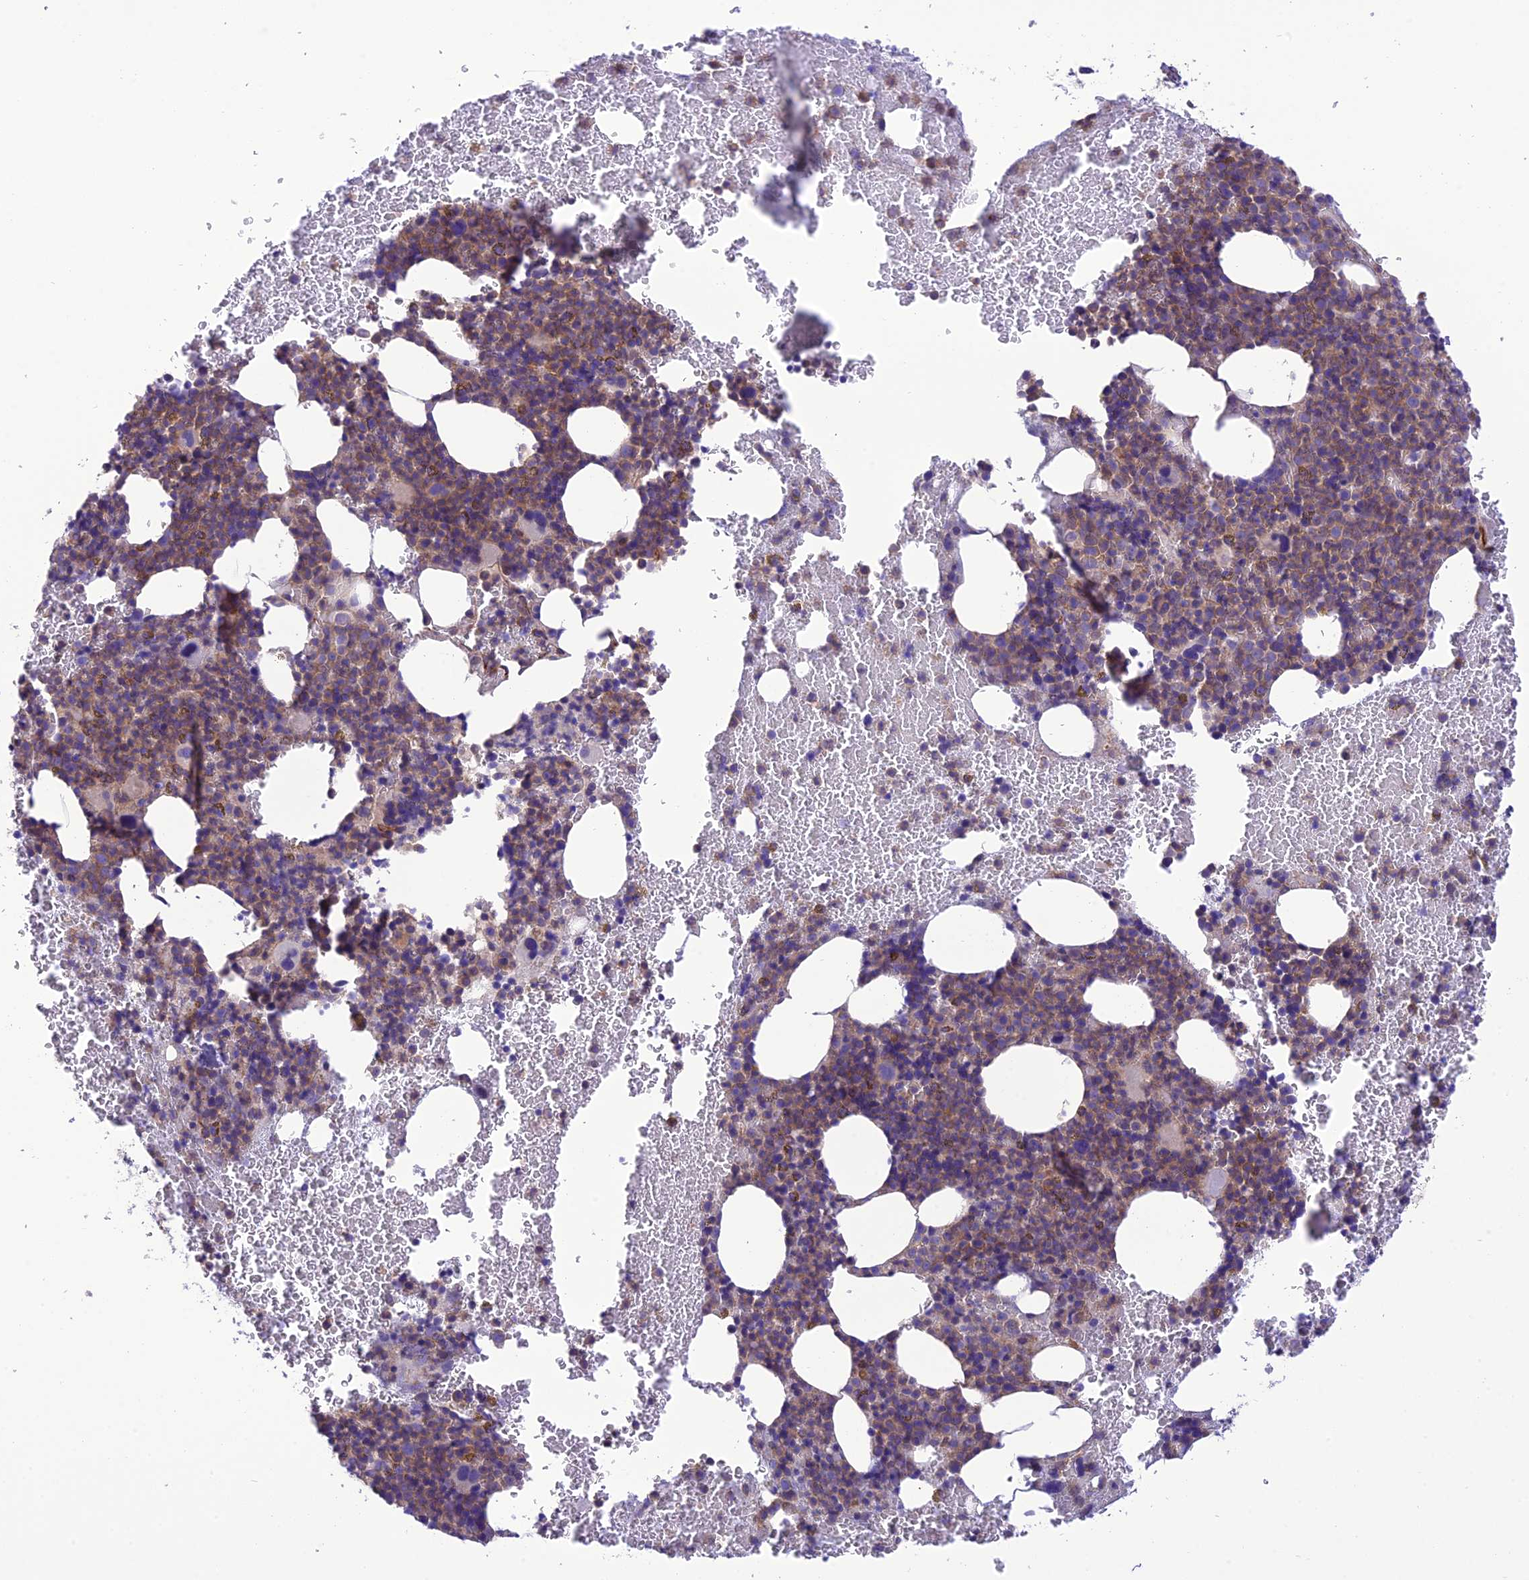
{"staining": {"intensity": "moderate", "quantity": "25%-75%", "location": "cytoplasmic/membranous"}, "tissue": "bone marrow", "cell_type": "Hematopoietic cells", "image_type": "normal", "snomed": [{"axis": "morphology", "description": "Normal tissue, NOS"}, {"axis": "topography", "description": "Bone marrow"}], "caption": "This micrograph shows IHC staining of normal human bone marrow, with medium moderate cytoplasmic/membranous expression in about 25%-75% of hematopoietic cells.", "gene": "PPFIA3", "patient": {"sex": "female", "age": 48}}